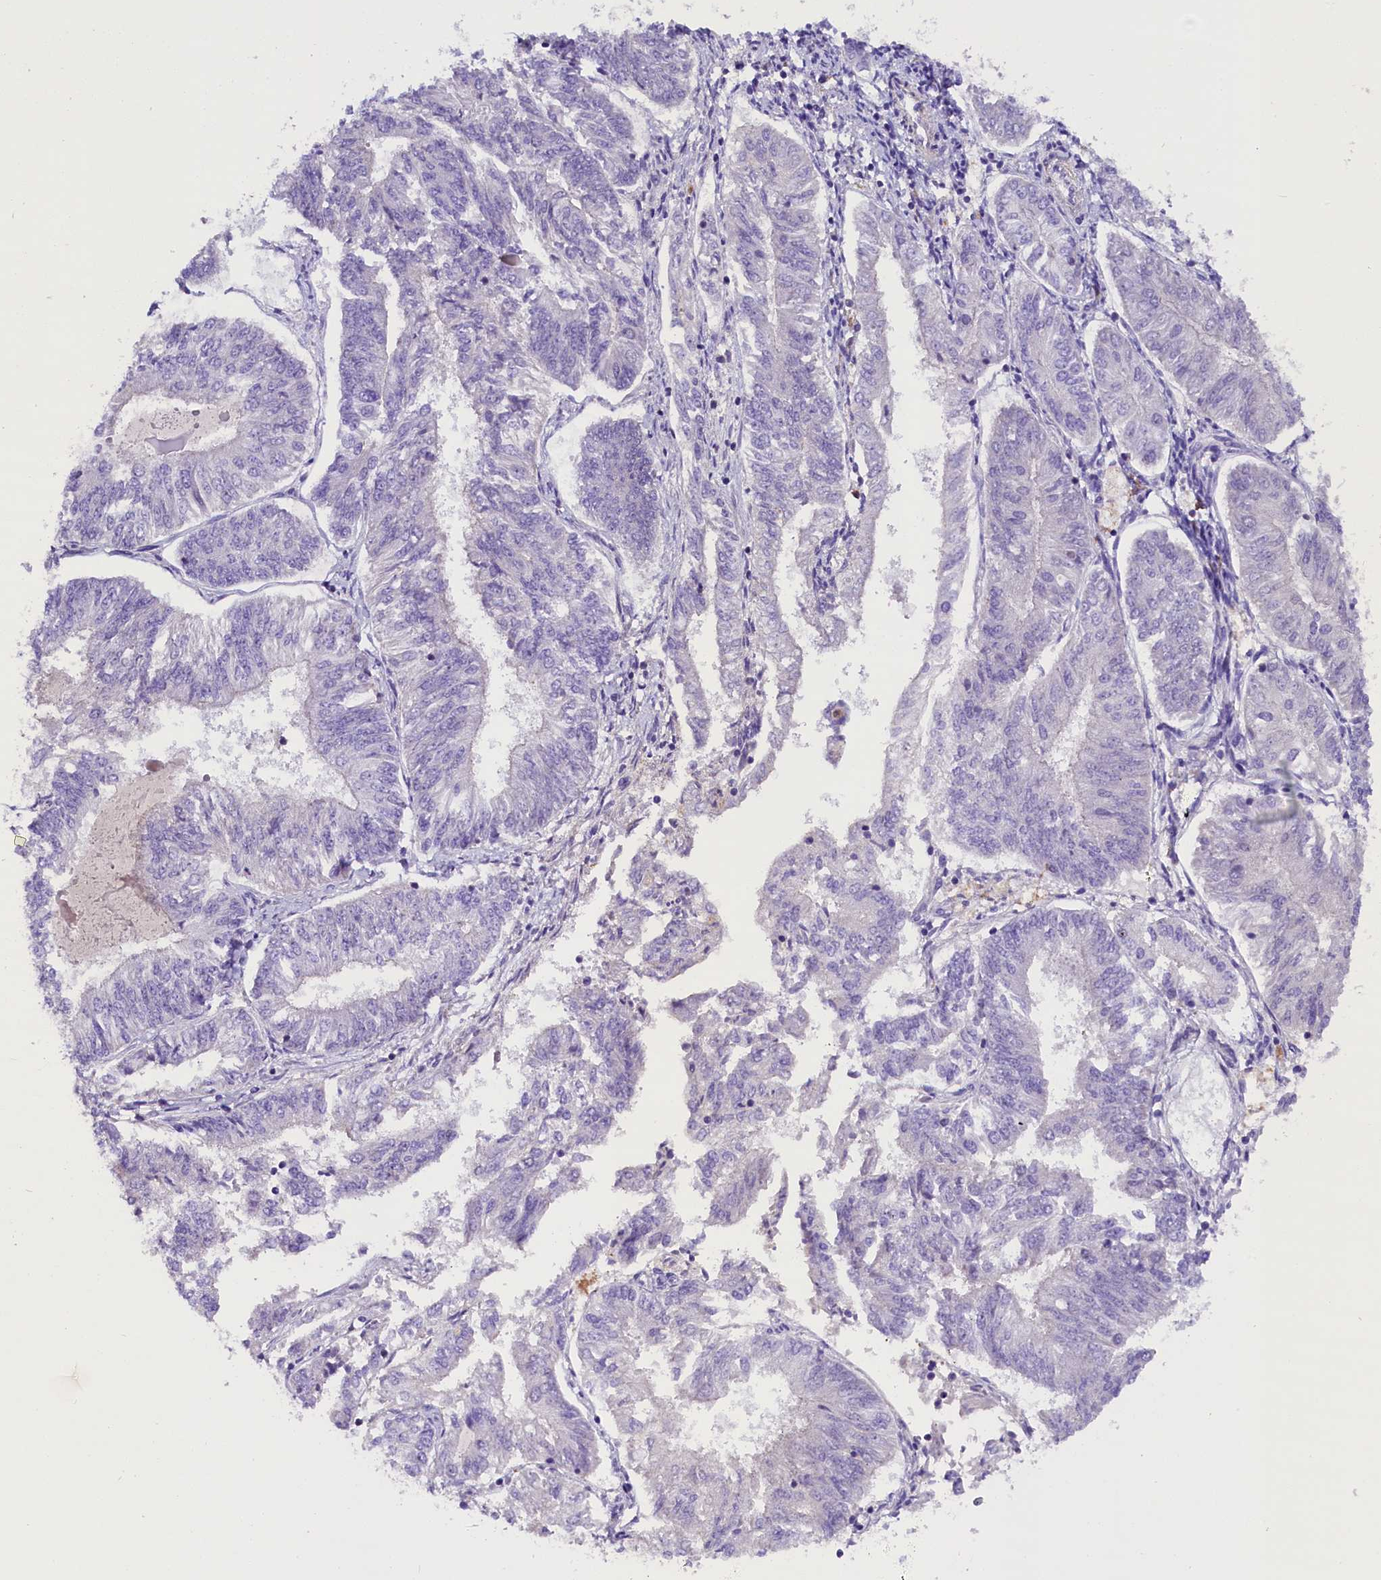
{"staining": {"intensity": "negative", "quantity": "none", "location": "none"}, "tissue": "endometrial cancer", "cell_type": "Tumor cells", "image_type": "cancer", "snomed": [{"axis": "morphology", "description": "Adenocarcinoma, NOS"}, {"axis": "topography", "description": "Endometrium"}], "caption": "Micrograph shows no significant protein staining in tumor cells of endometrial cancer (adenocarcinoma).", "gene": "MEX3B", "patient": {"sex": "female", "age": 58}}